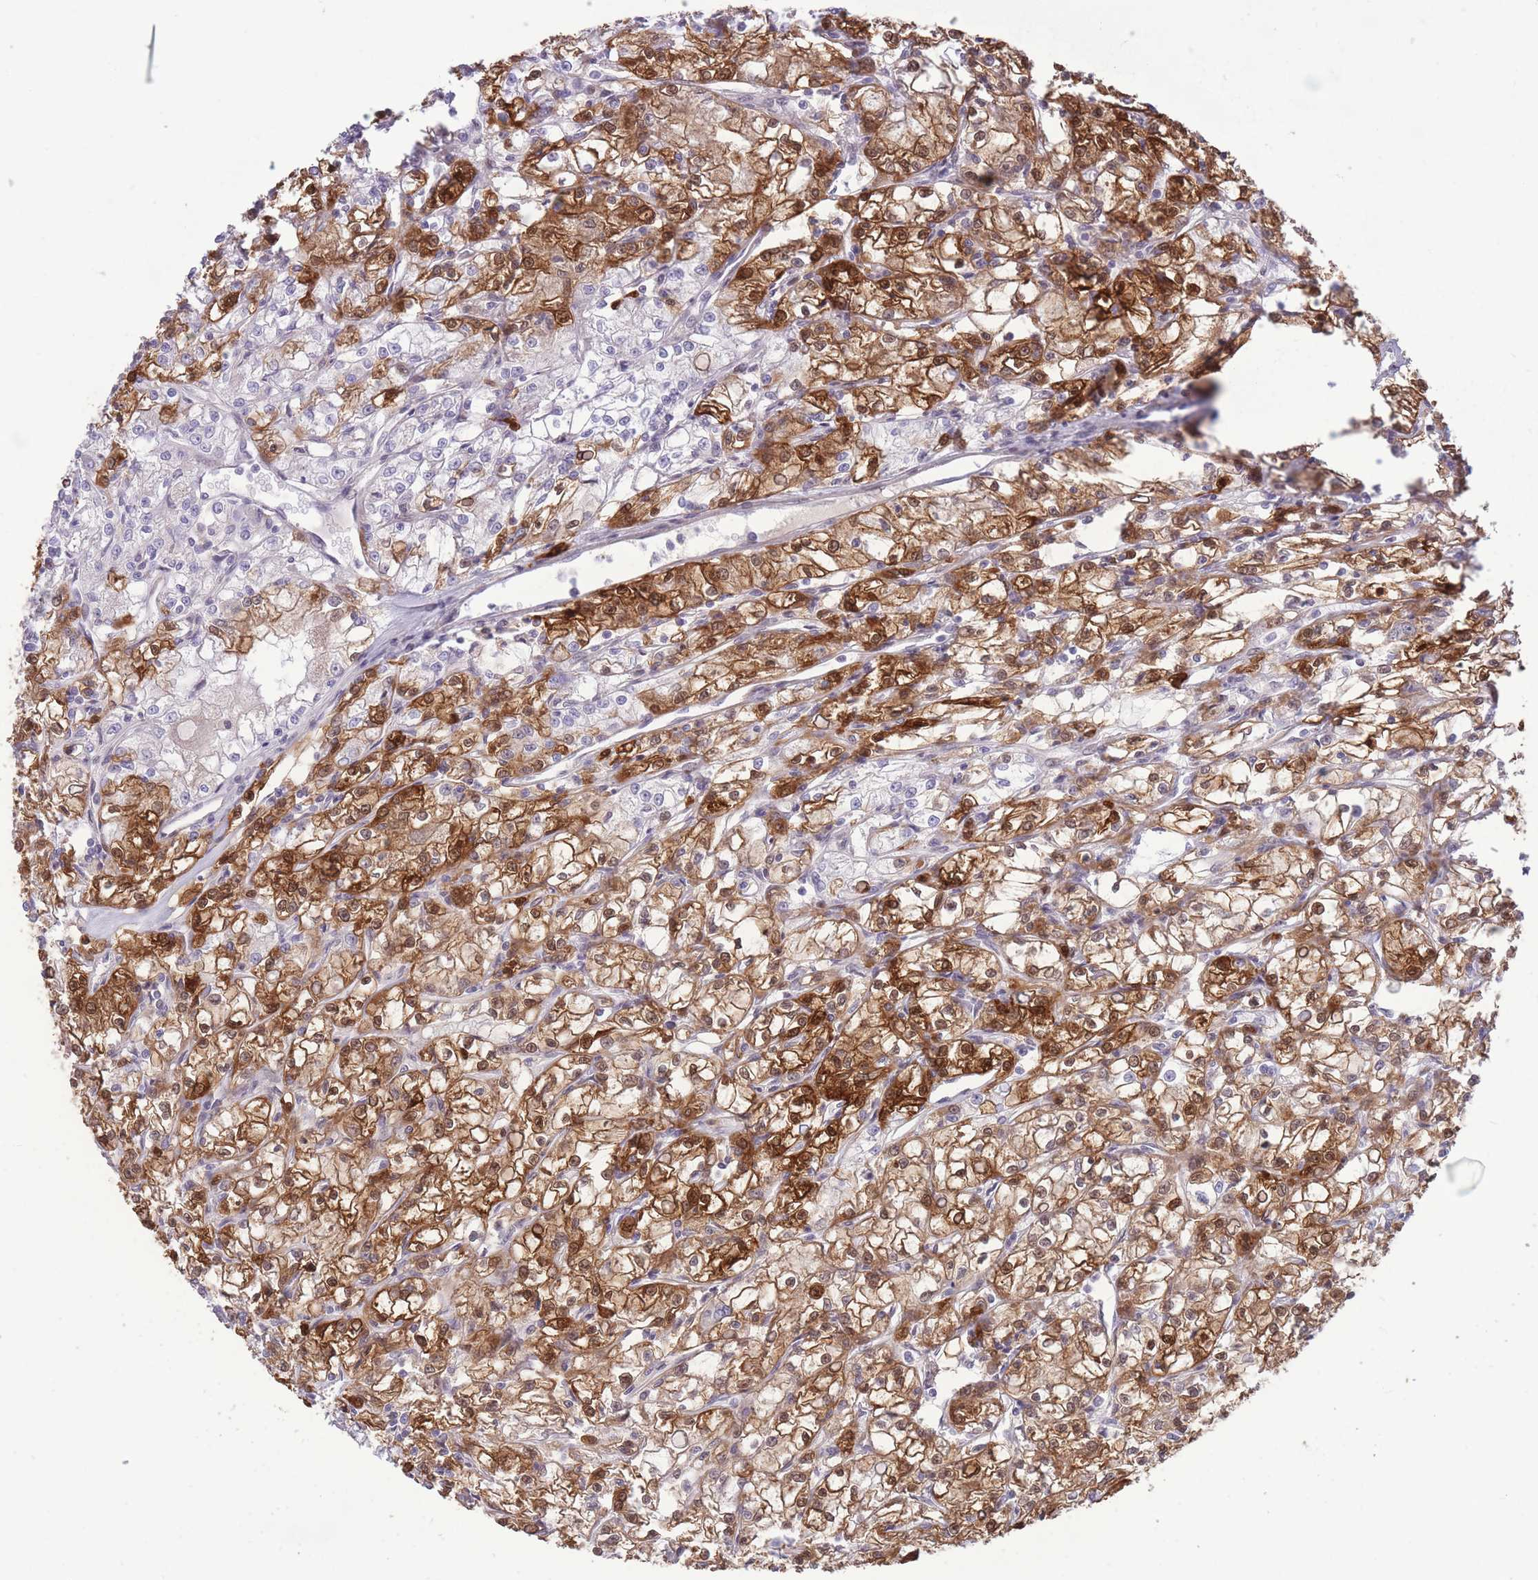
{"staining": {"intensity": "strong", "quantity": "25%-75%", "location": "cytoplasmic/membranous"}, "tissue": "renal cancer", "cell_type": "Tumor cells", "image_type": "cancer", "snomed": [{"axis": "morphology", "description": "Adenocarcinoma, NOS"}, {"axis": "topography", "description": "Kidney"}], "caption": "Strong cytoplasmic/membranous expression for a protein is appreciated in about 25%-75% of tumor cells of adenocarcinoma (renal) using immunohistochemistry.", "gene": "FBXO46", "patient": {"sex": "female", "age": 59}}